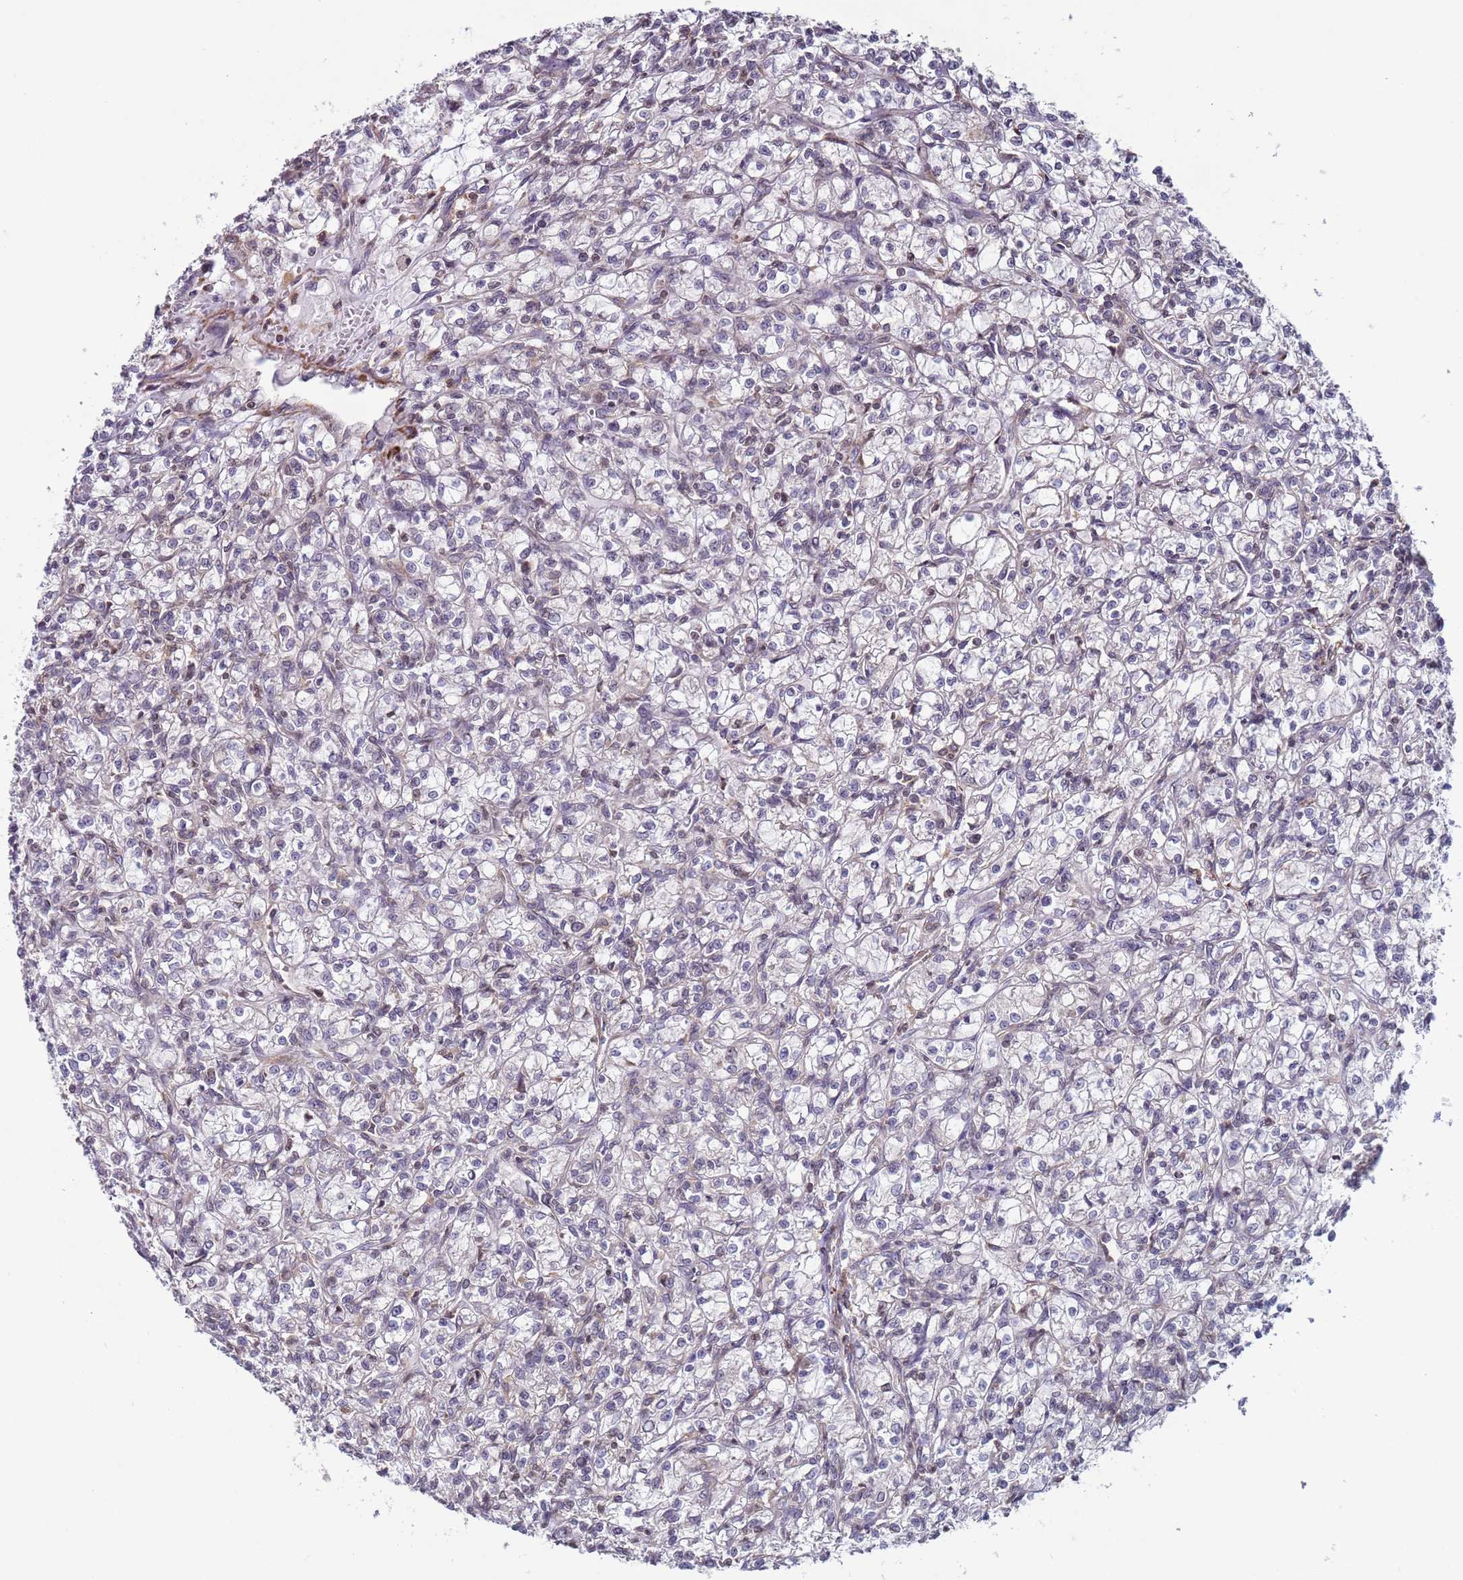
{"staining": {"intensity": "negative", "quantity": "none", "location": "none"}, "tissue": "renal cancer", "cell_type": "Tumor cells", "image_type": "cancer", "snomed": [{"axis": "morphology", "description": "Adenocarcinoma, NOS"}, {"axis": "topography", "description": "Kidney"}], "caption": "Immunohistochemistry (IHC) micrograph of neoplastic tissue: adenocarcinoma (renal) stained with DAB demonstrates no significant protein staining in tumor cells.", "gene": "SNAPC4", "patient": {"sex": "female", "age": 59}}